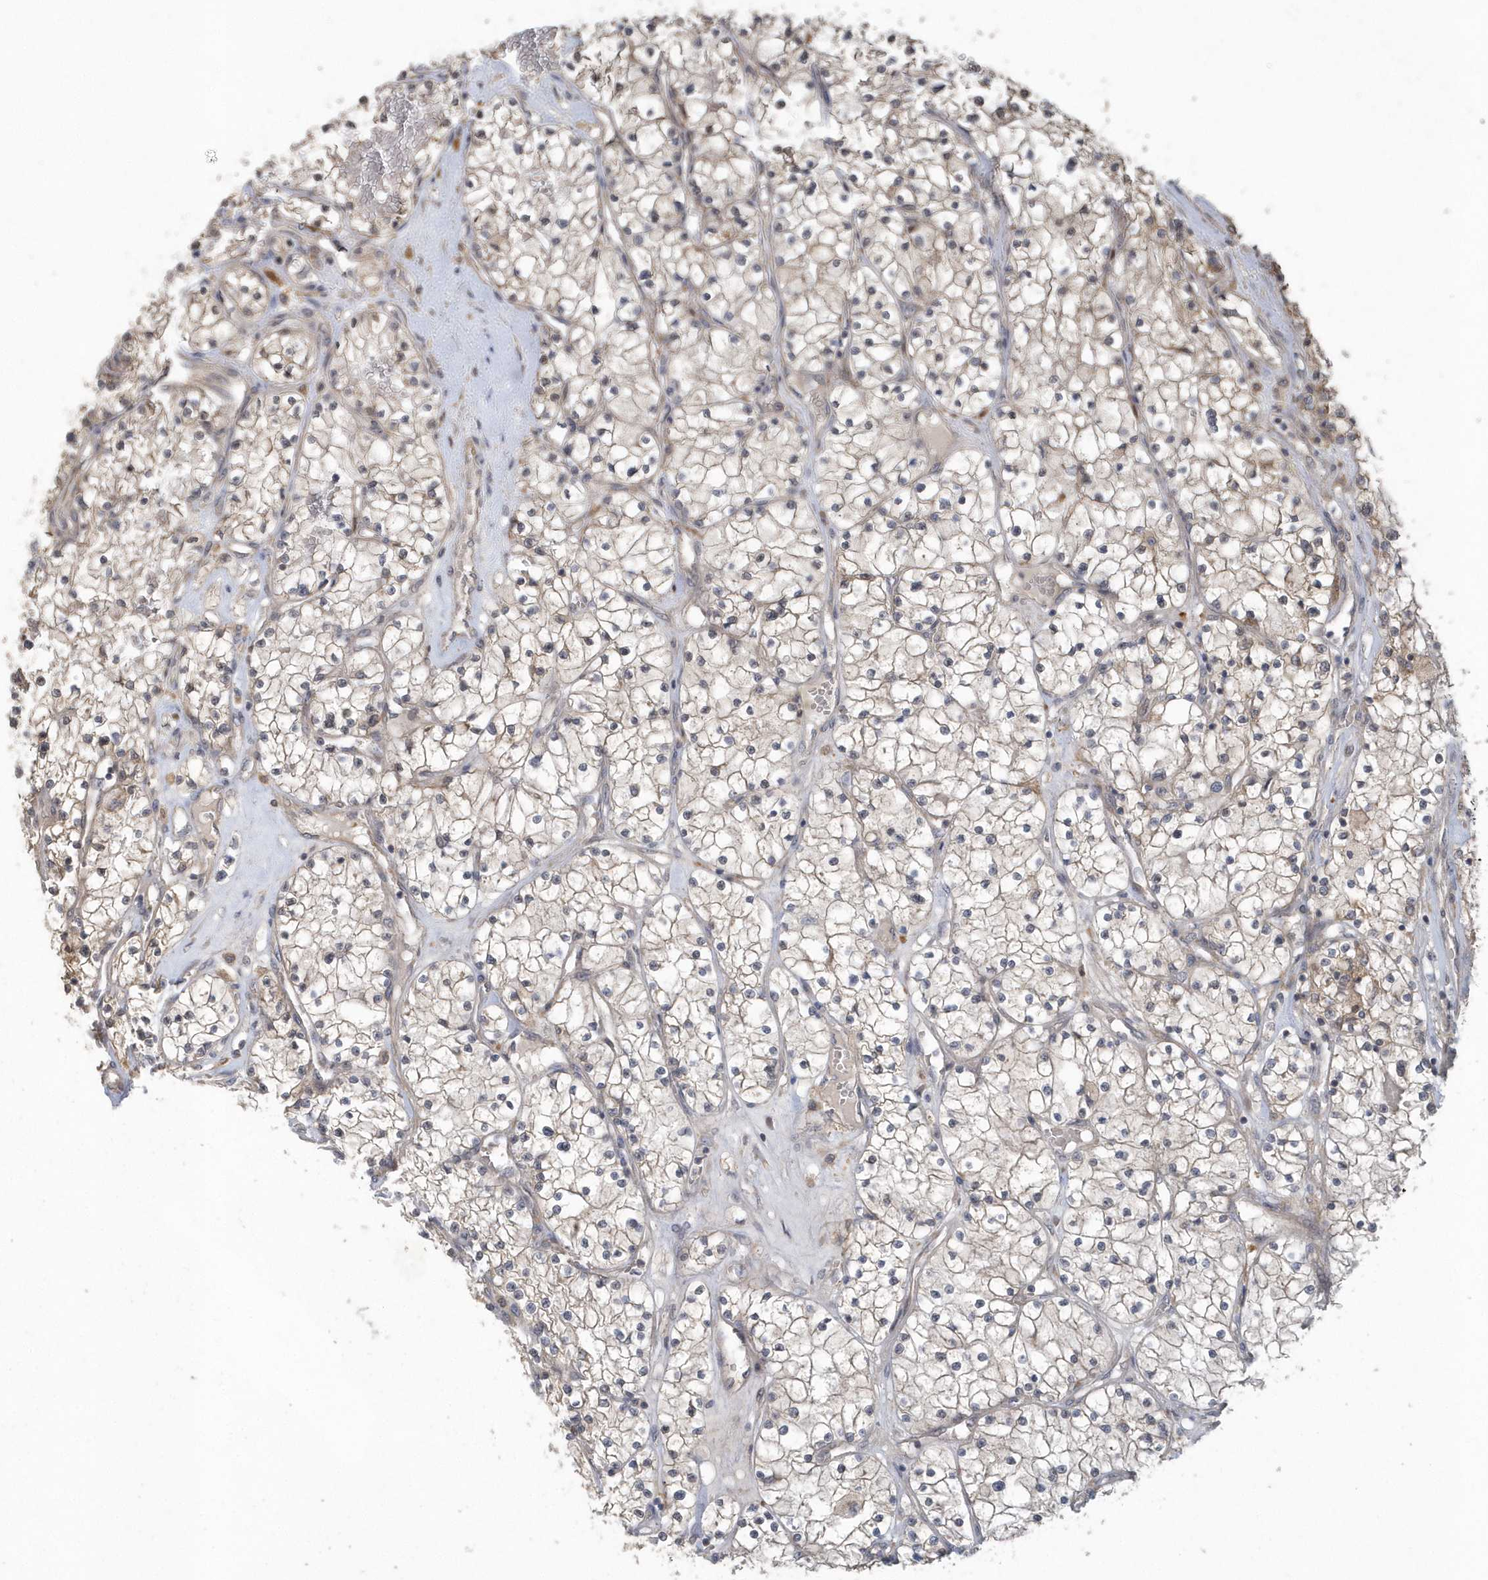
{"staining": {"intensity": "negative", "quantity": "none", "location": "none"}, "tissue": "renal cancer", "cell_type": "Tumor cells", "image_type": "cancer", "snomed": [{"axis": "morphology", "description": "Normal tissue, NOS"}, {"axis": "morphology", "description": "Adenocarcinoma, NOS"}, {"axis": "topography", "description": "Kidney"}], "caption": "A micrograph of human renal adenocarcinoma is negative for staining in tumor cells.", "gene": "HERPUD1", "patient": {"sex": "male", "age": 68}}